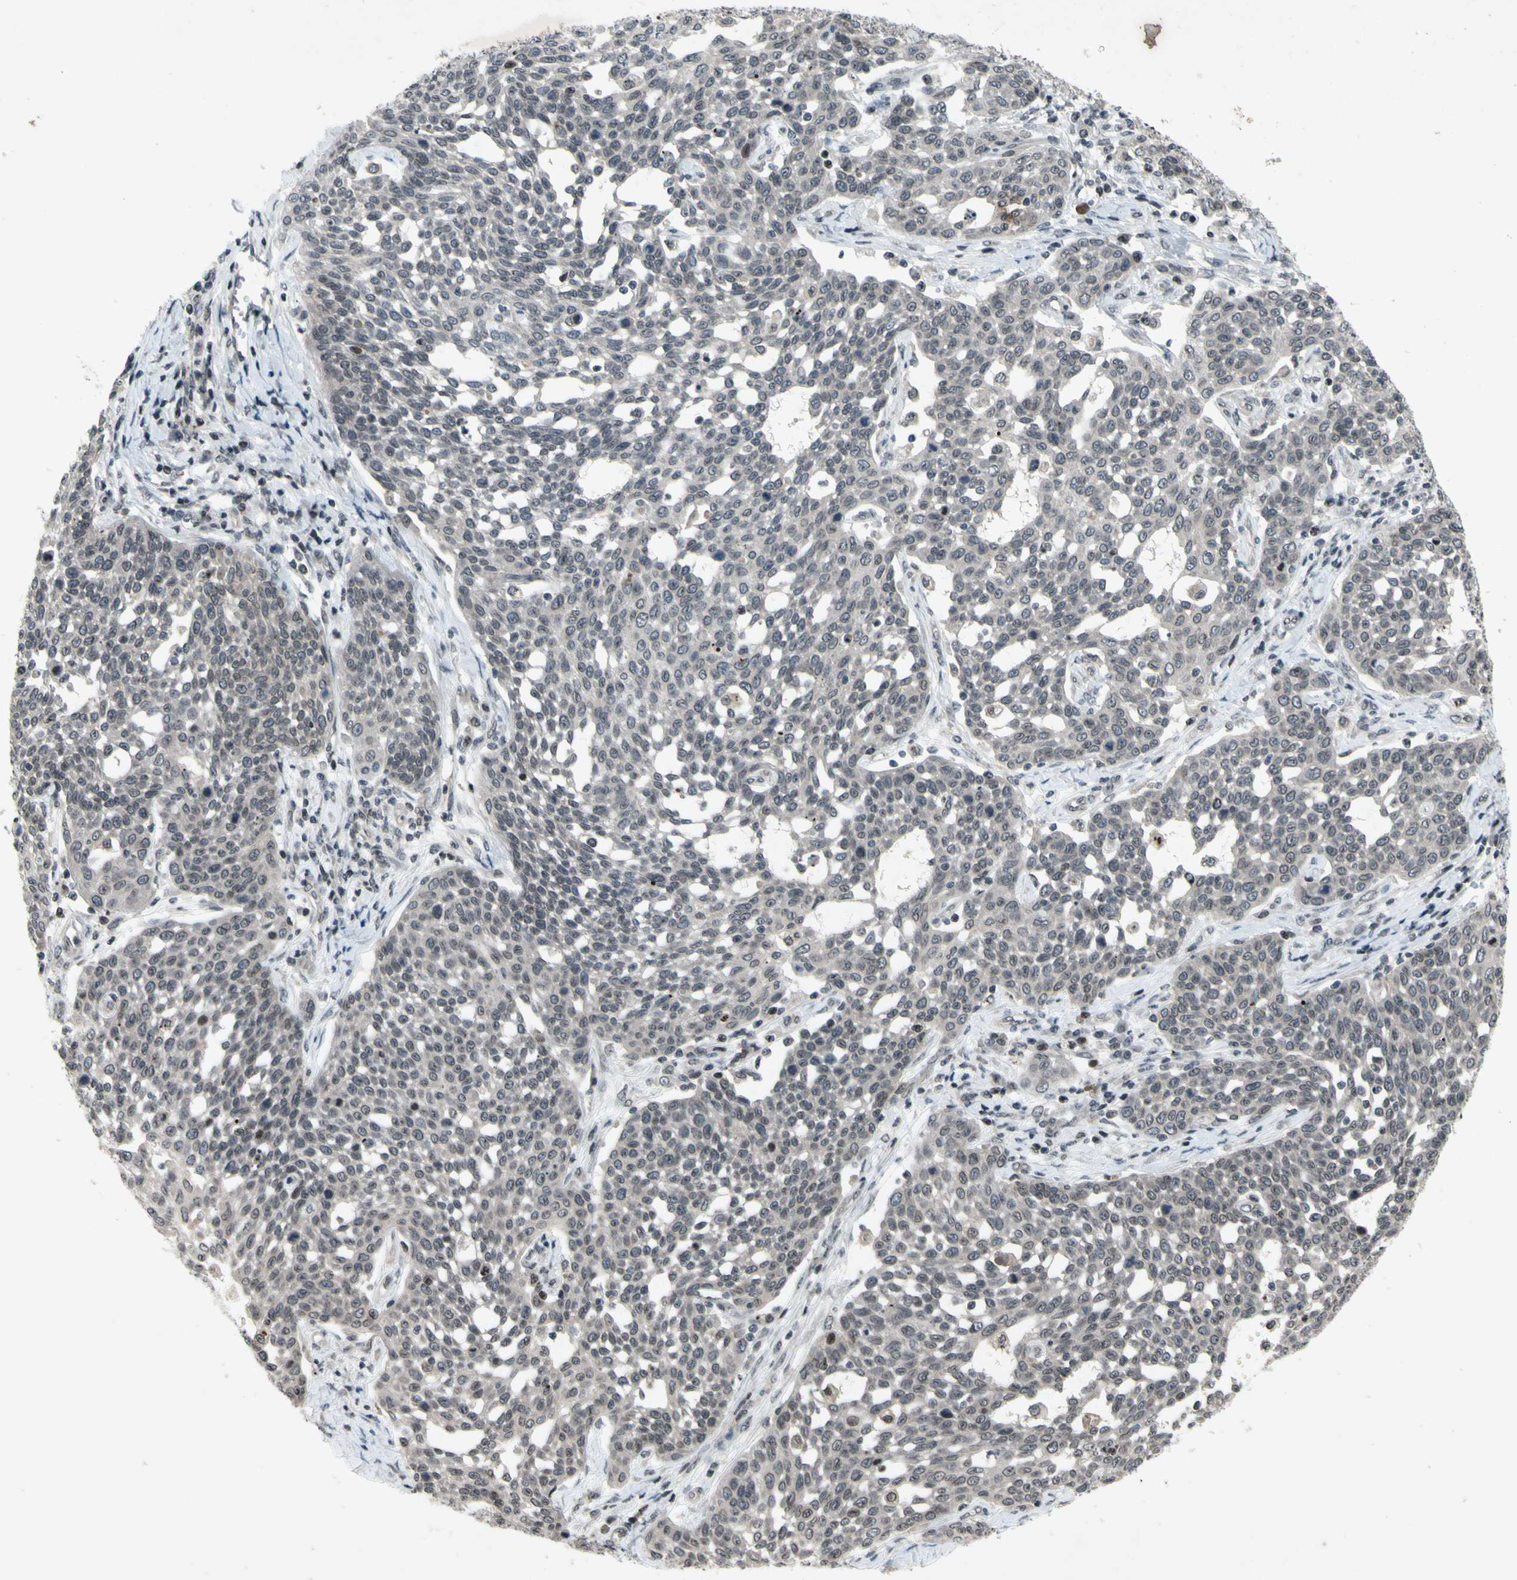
{"staining": {"intensity": "negative", "quantity": "none", "location": "none"}, "tissue": "cervical cancer", "cell_type": "Tumor cells", "image_type": "cancer", "snomed": [{"axis": "morphology", "description": "Squamous cell carcinoma, NOS"}, {"axis": "topography", "description": "Cervix"}], "caption": "A micrograph of cervical cancer (squamous cell carcinoma) stained for a protein shows no brown staining in tumor cells.", "gene": "XPO1", "patient": {"sex": "female", "age": 34}}